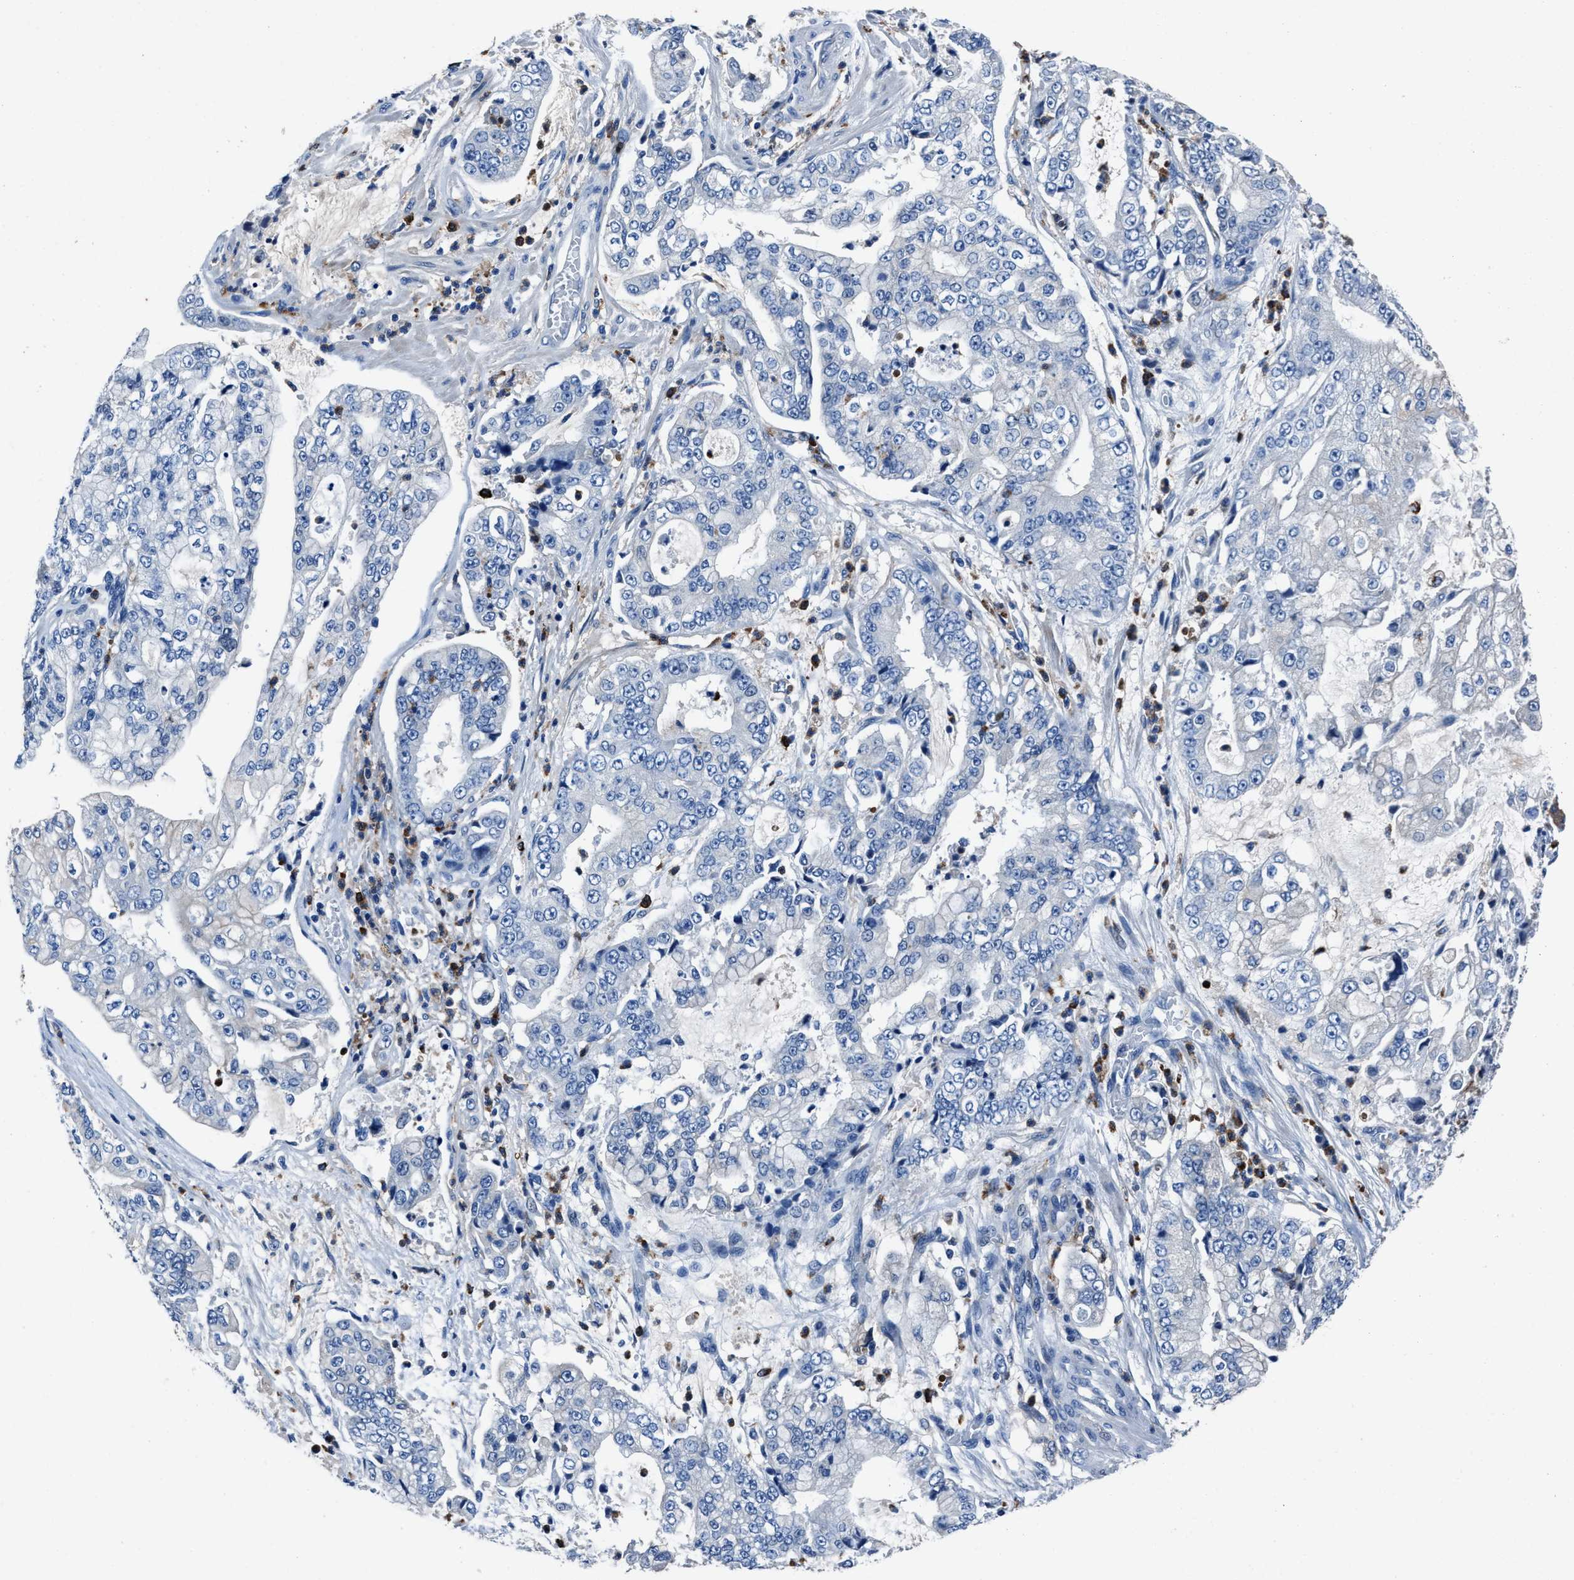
{"staining": {"intensity": "negative", "quantity": "none", "location": "none"}, "tissue": "stomach cancer", "cell_type": "Tumor cells", "image_type": "cancer", "snomed": [{"axis": "morphology", "description": "Adenocarcinoma, NOS"}, {"axis": "topography", "description": "Stomach"}], "caption": "IHC micrograph of neoplastic tissue: adenocarcinoma (stomach) stained with DAB exhibits no significant protein positivity in tumor cells.", "gene": "FGL2", "patient": {"sex": "male", "age": 76}}